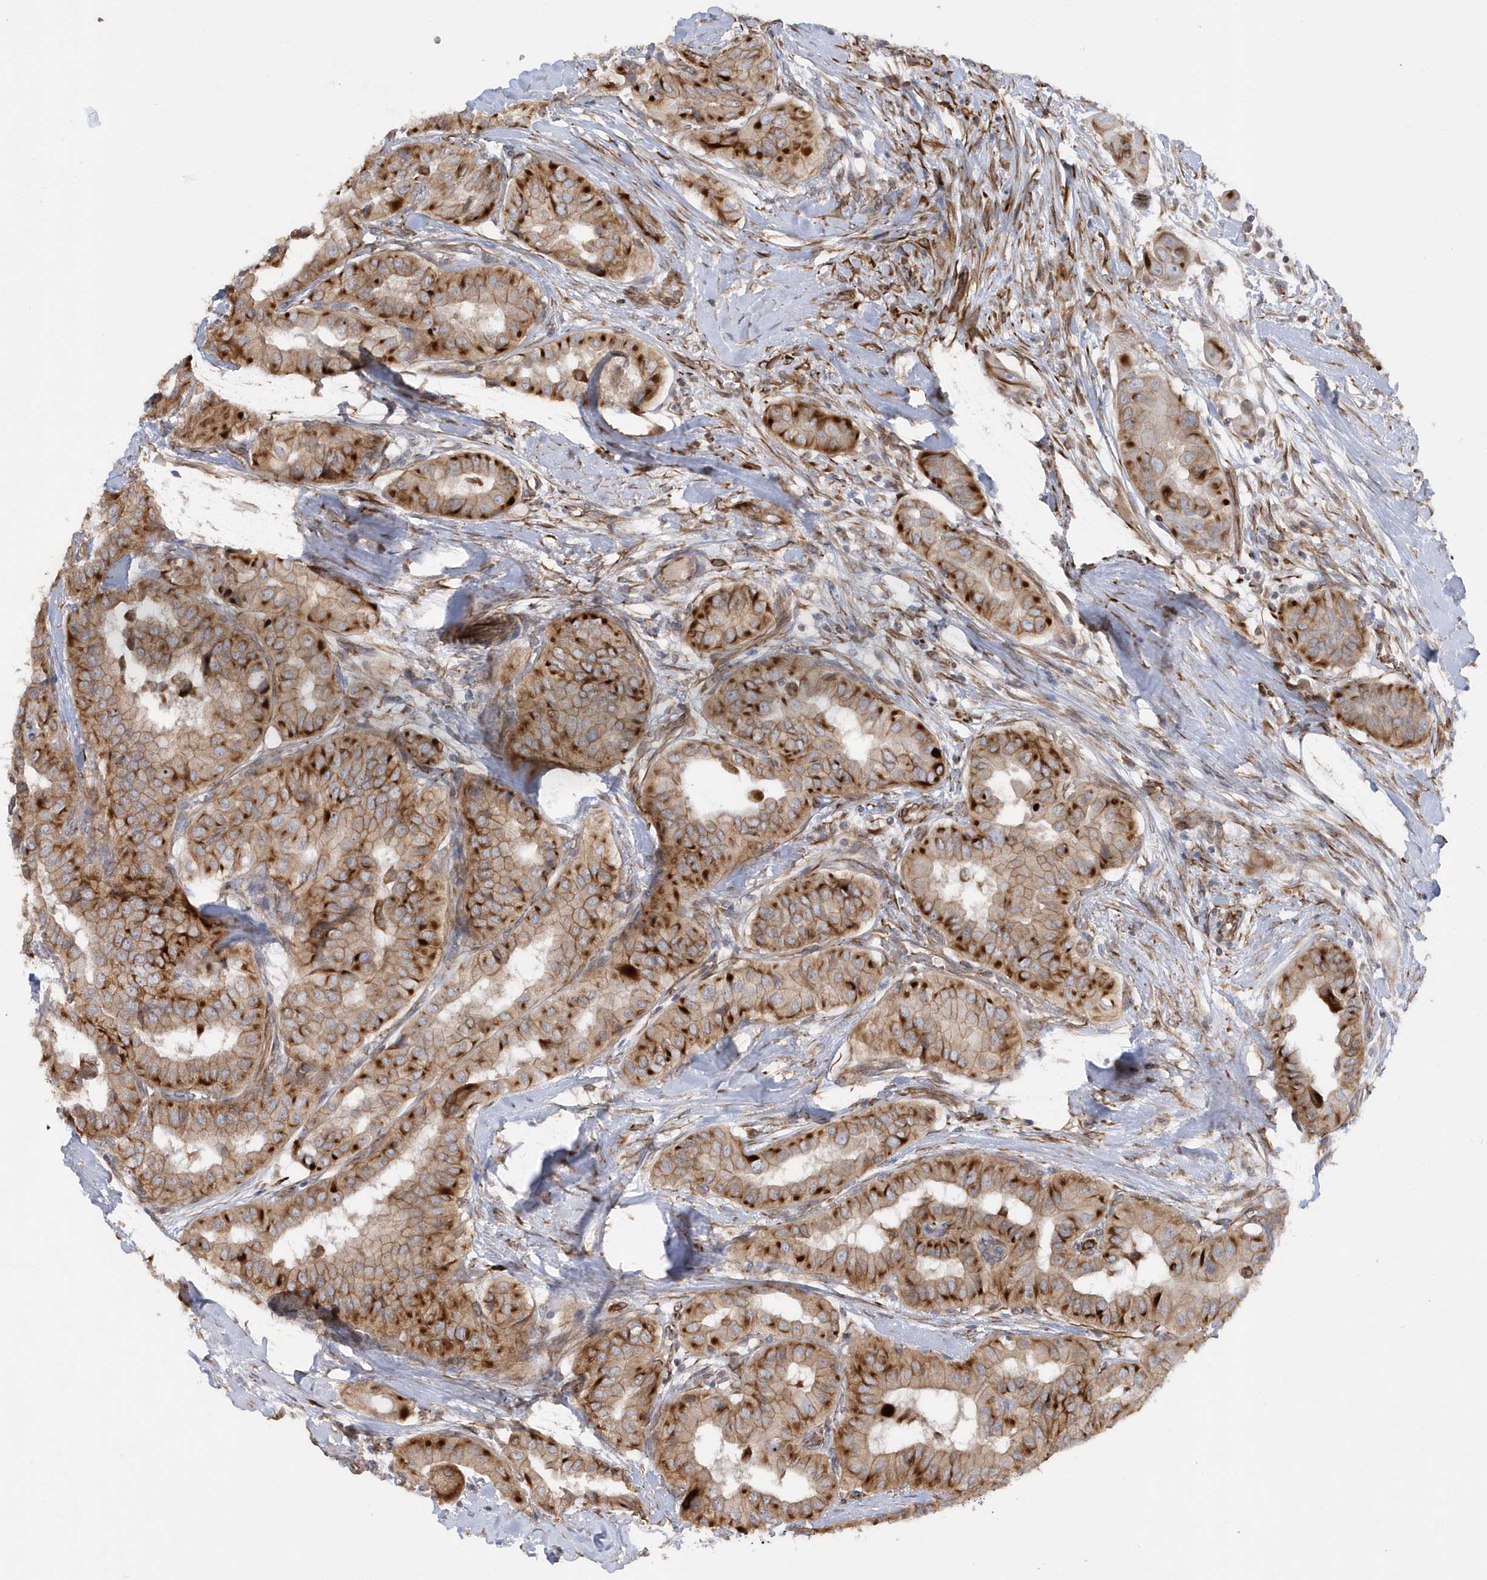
{"staining": {"intensity": "strong", "quantity": ">75%", "location": "cytoplasmic/membranous"}, "tissue": "thyroid cancer", "cell_type": "Tumor cells", "image_type": "cancer", "snomed": [{"axis": "morphology", "description": "Papillary adenocarcinoma, NOS"}, {"axis": "topography", "description": "Thyroid gland"}], "caption": "Protein analysis of thyroid papillary adenocarcinoma tissue reveals strong cytoplasmic/membranous positivity in about >75% of tumor cells.", "gene": "RAB17", "patient": {"sex": "female", "age": 59}}